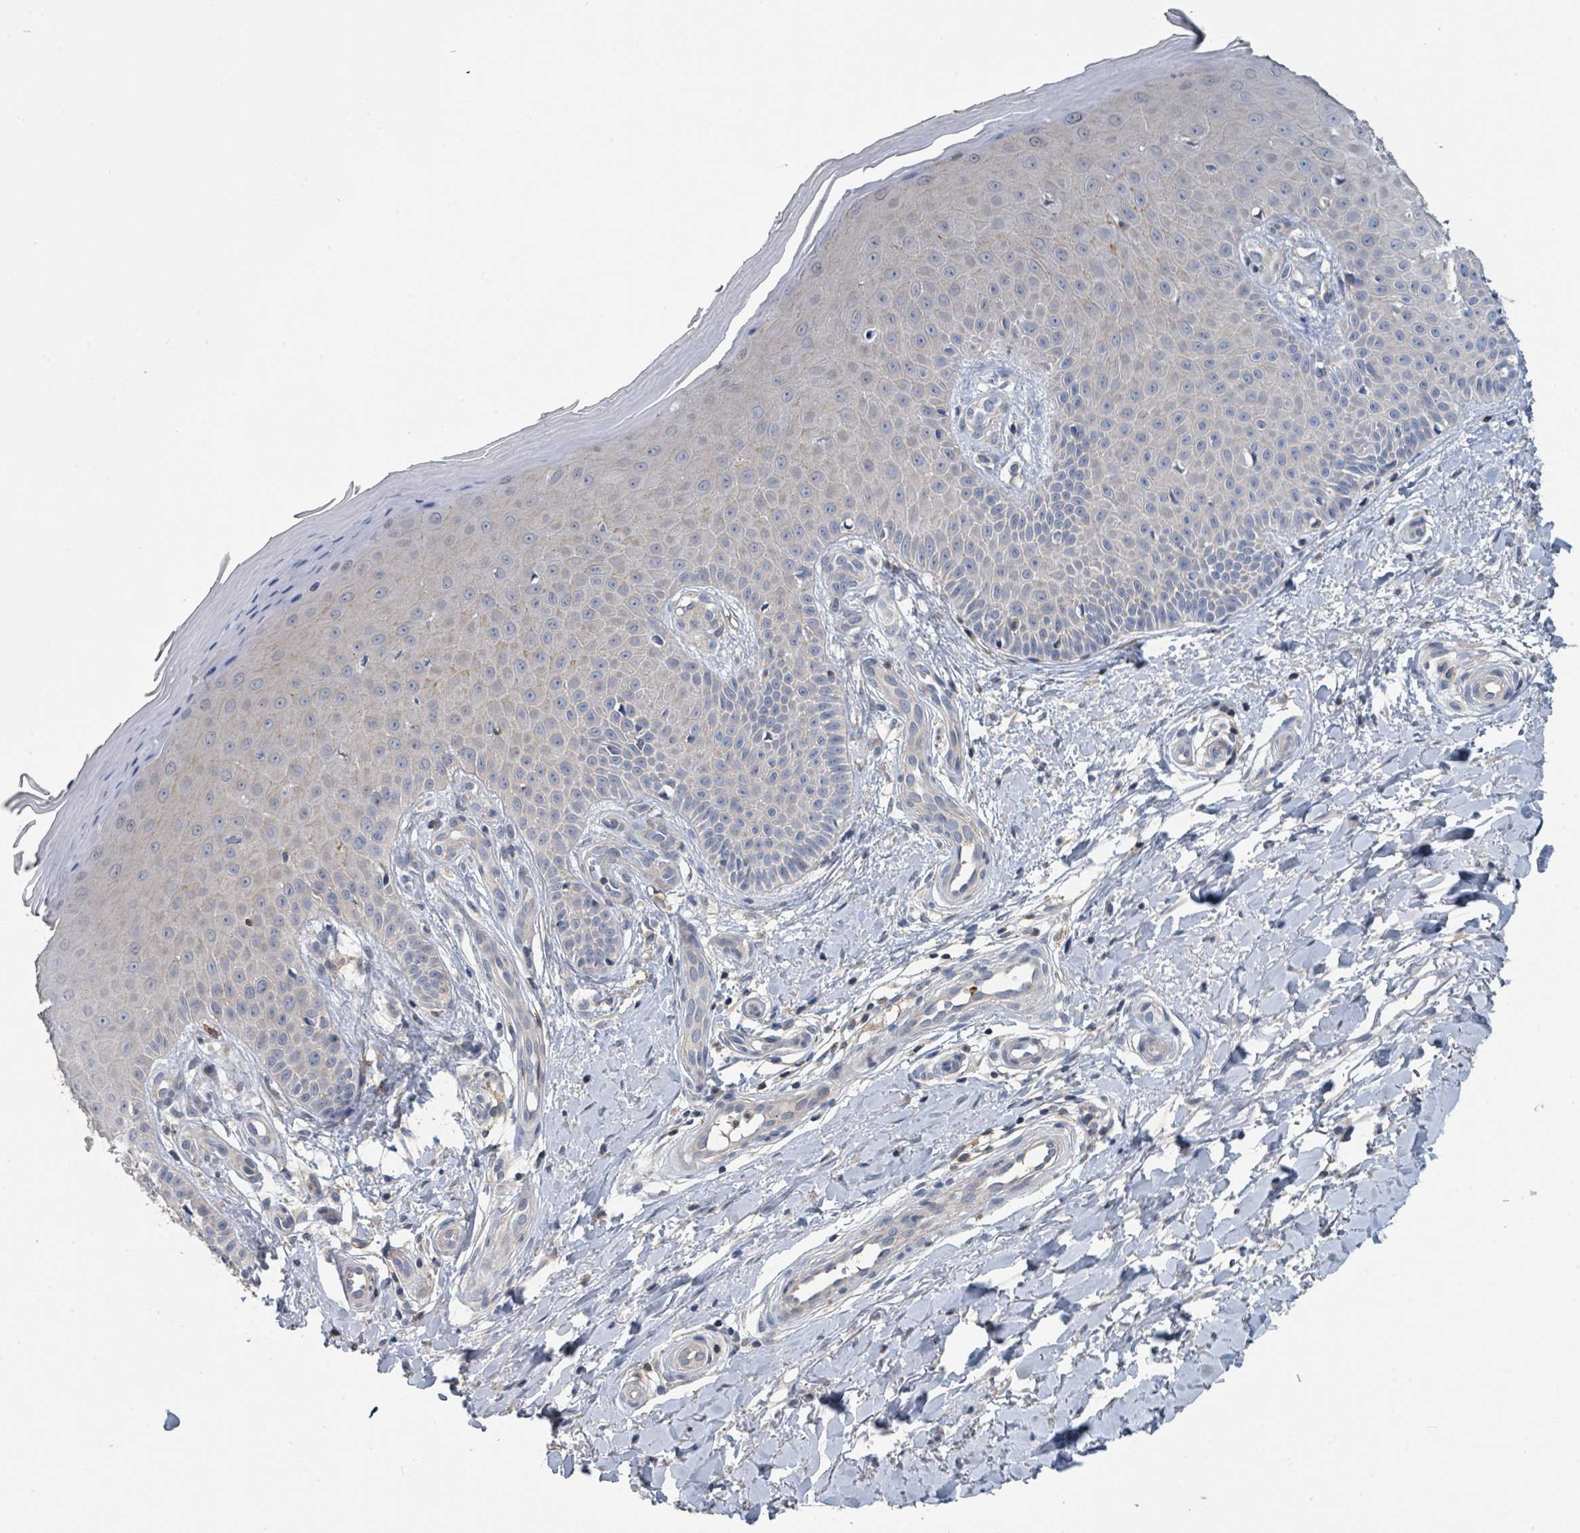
{"staining": {"intensity": "negative", "quantity": "none", "location": "none"}, "tissue": "skin", "cell_type": "Fibroblasts", "image_type": "normal", "snomed": [{"axis": "morphology", "description": "Normal tissue, NOS"}, {"axis": "topography", "description": "Skin"}], "caption": "IHC of unremarkable human skin demonstrates no expression in fibroblasts. (Brightfield microscopy of DAB (3,3'-diaminobenzidine) immunohistochemistry (IHC) at high magnification).", "gene": "LRRC42", "patient": {"sex": "male", "age": 81}}